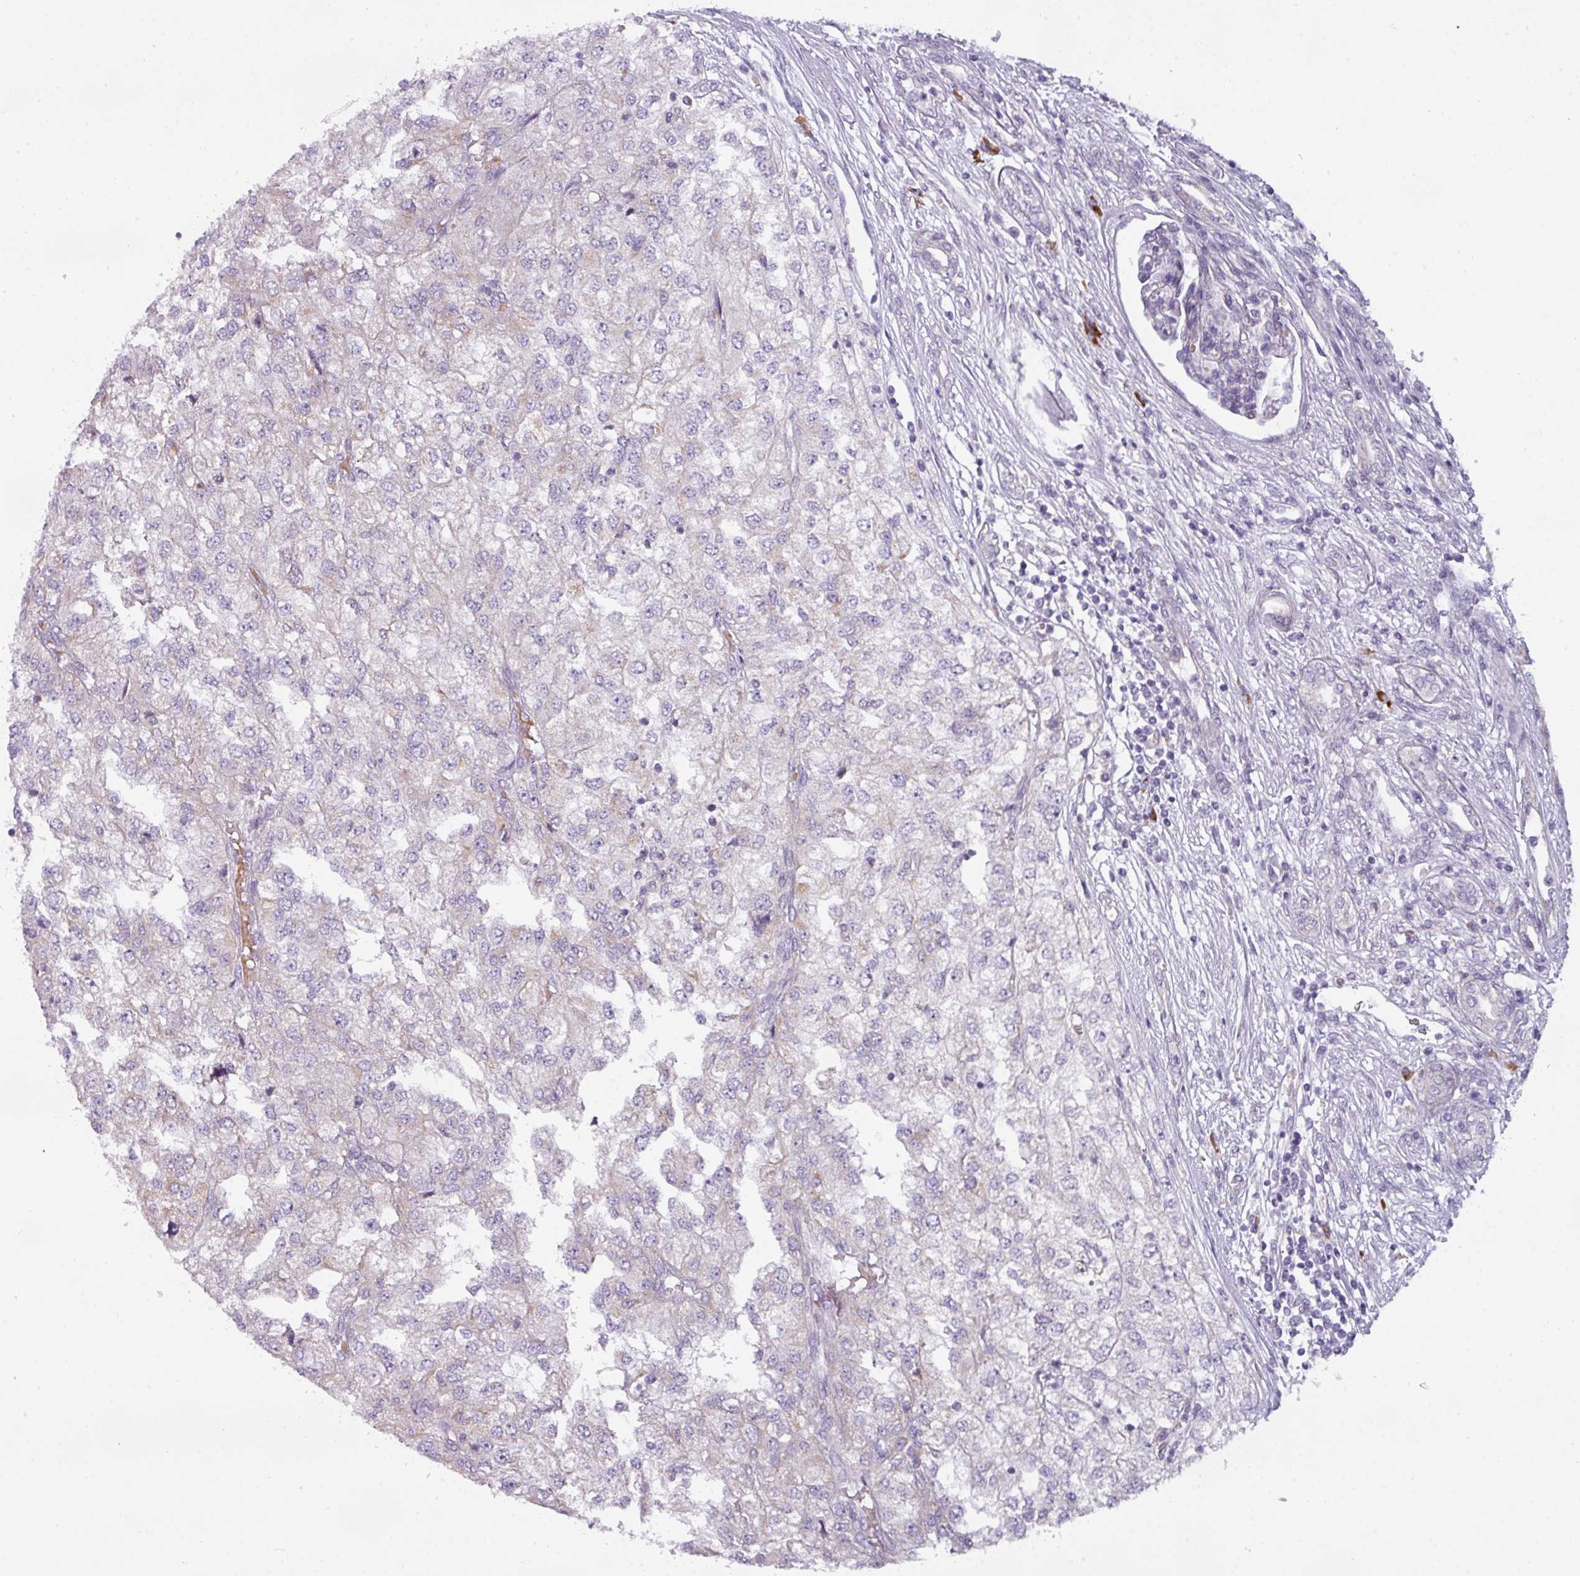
{"staining": {"intensity": "negative", "quantity": "none", "location": "none"}, "tissue": "renal cancer", "cell_type": "Tumor cells", "image_type": "cancer", "snomed": [{"axis": "morphology", "description": "Adenocarcinoma, NOS"}, {"axis": "topography", "description": "Kidney"}], "caption": "Tumor cells show no significant positivity in renal cancer (adenocarcinoma).", "gene": "C2orf68", "patient": {"sex": "female", "age": 54}}